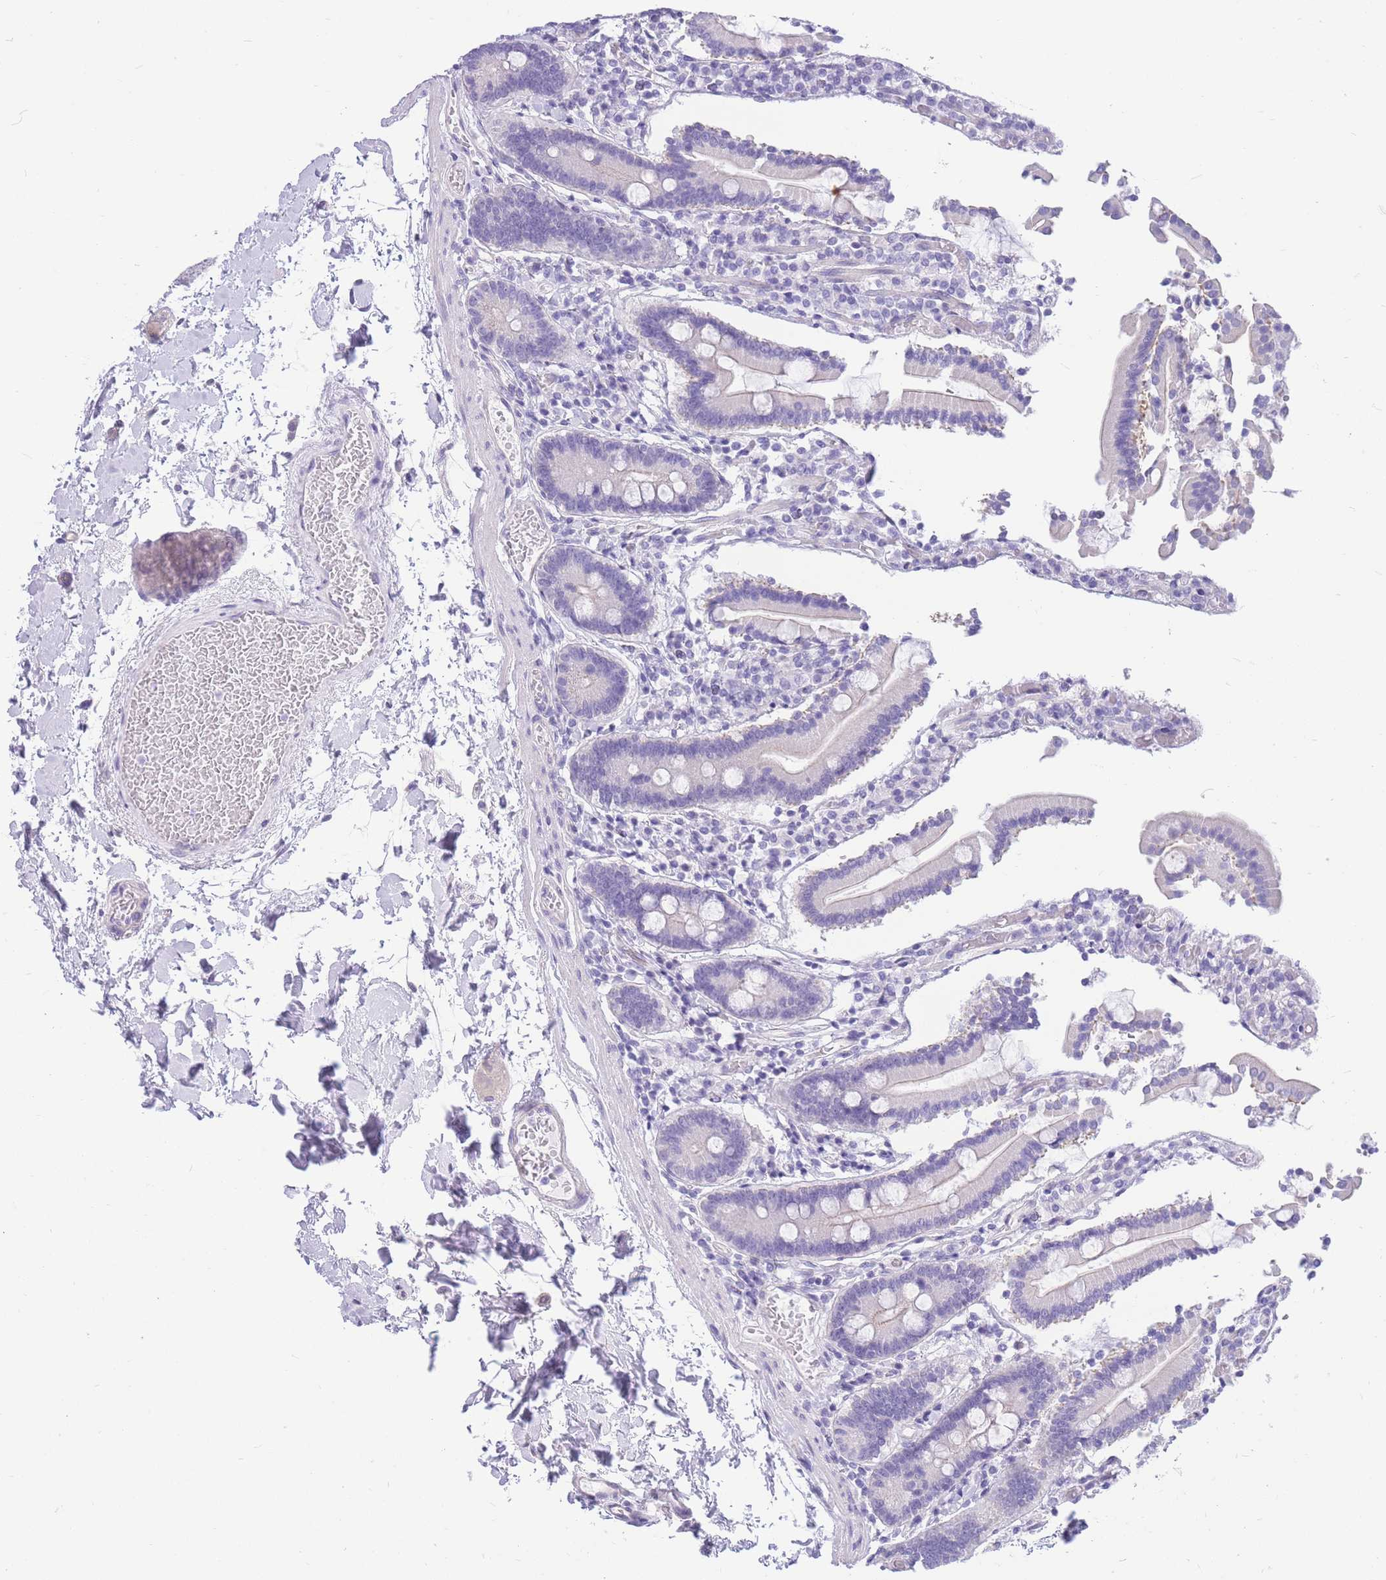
{"staining": {"intensity": "negative", "quantity": "none", "location": "none"}, "tissue": "duodenum", "cell_type": "Glandular cells", "image_type": "normal", "snomed": [{"axis": "morphology", "description": "Normal tissue, NOS"}, {"axis": "topography", "description": "Duodenum"}], "caption": "Micrograph shows no significant protein staining in glandular cells of benign duodenum. (DAB IHC visualized using brightfield microscopy, high magnification).", "gene": "ZNF311", "patient": {"sex": "male", "age": 55}}